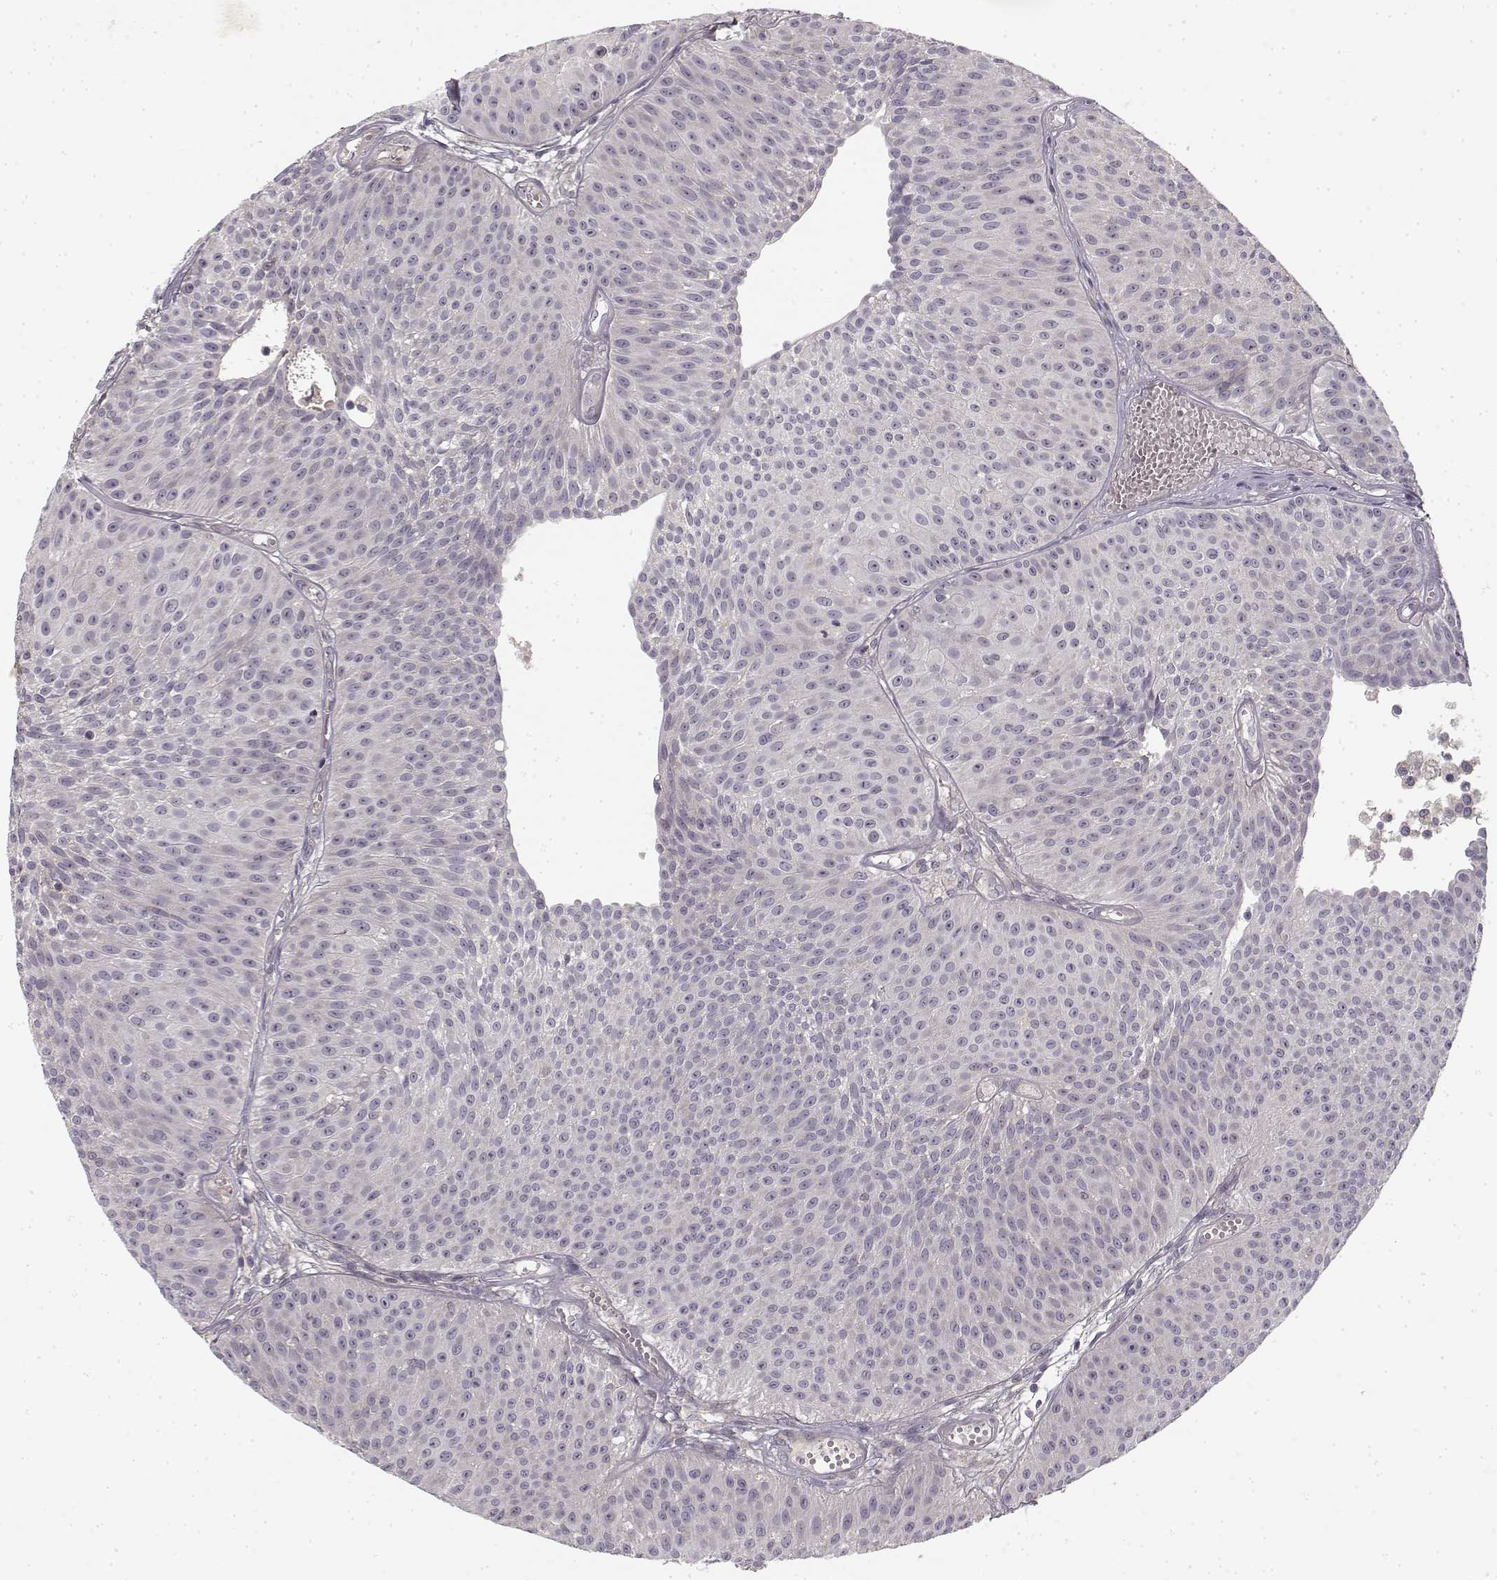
{"staining": {"intensity": "negative", "quantity": "none", "location": "none"}, "tissue": "urothelial cancer", "cell_type": "Tumor cells", "image_type": "cancer", "snomed": [{"axis": "morphology", "description": "Urothelial carcinoma, Low grade"}, {"axis": "topography", "description": "Urinary bladder"}], "caption": "Tumor cells are negative for protein expression in human urothelial cancer.", "gene": "MED12L", "patient": {"sex": "male", "age": 63}}